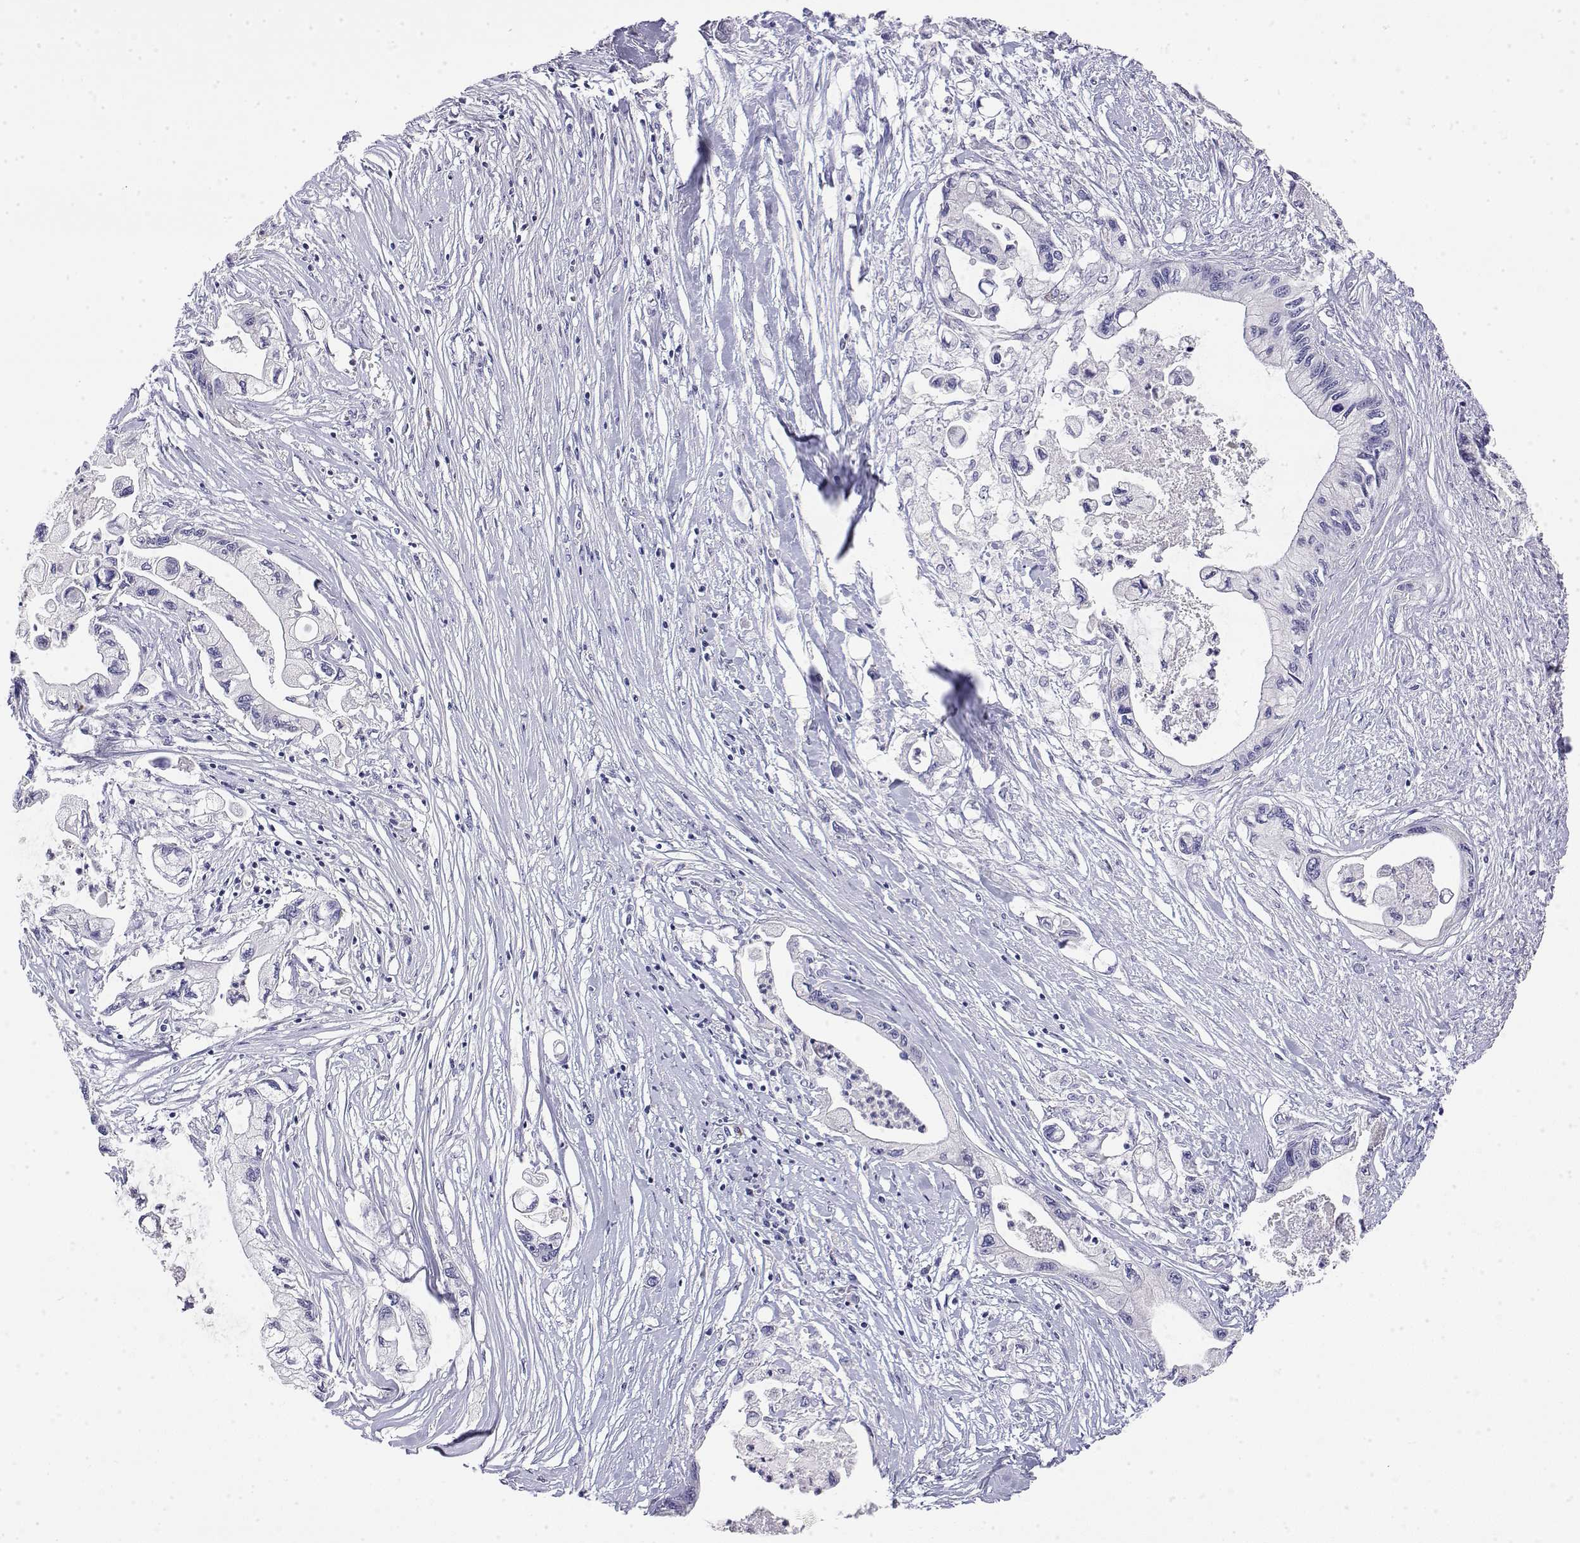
{"staining": {"intensity": "negative", "quantity": "none", "location": "none"}, "tissue": "pancreatic cancer", "cell_type": "Tumor cells", "image_type": "cancer", "snomed": [{"axis": "morphology", "description": "Adenocarcinoma, NOS"}, {"axis": "topography", "description": "Pancreas"}], "caption": "IHC histopathology image of human pancreatic adenocarcinoma stained for a protein (brown), which demonstrates no positivity in tumor cells.", "gene": "LY6D", "patient": {"sex": "male", "age": 61}}